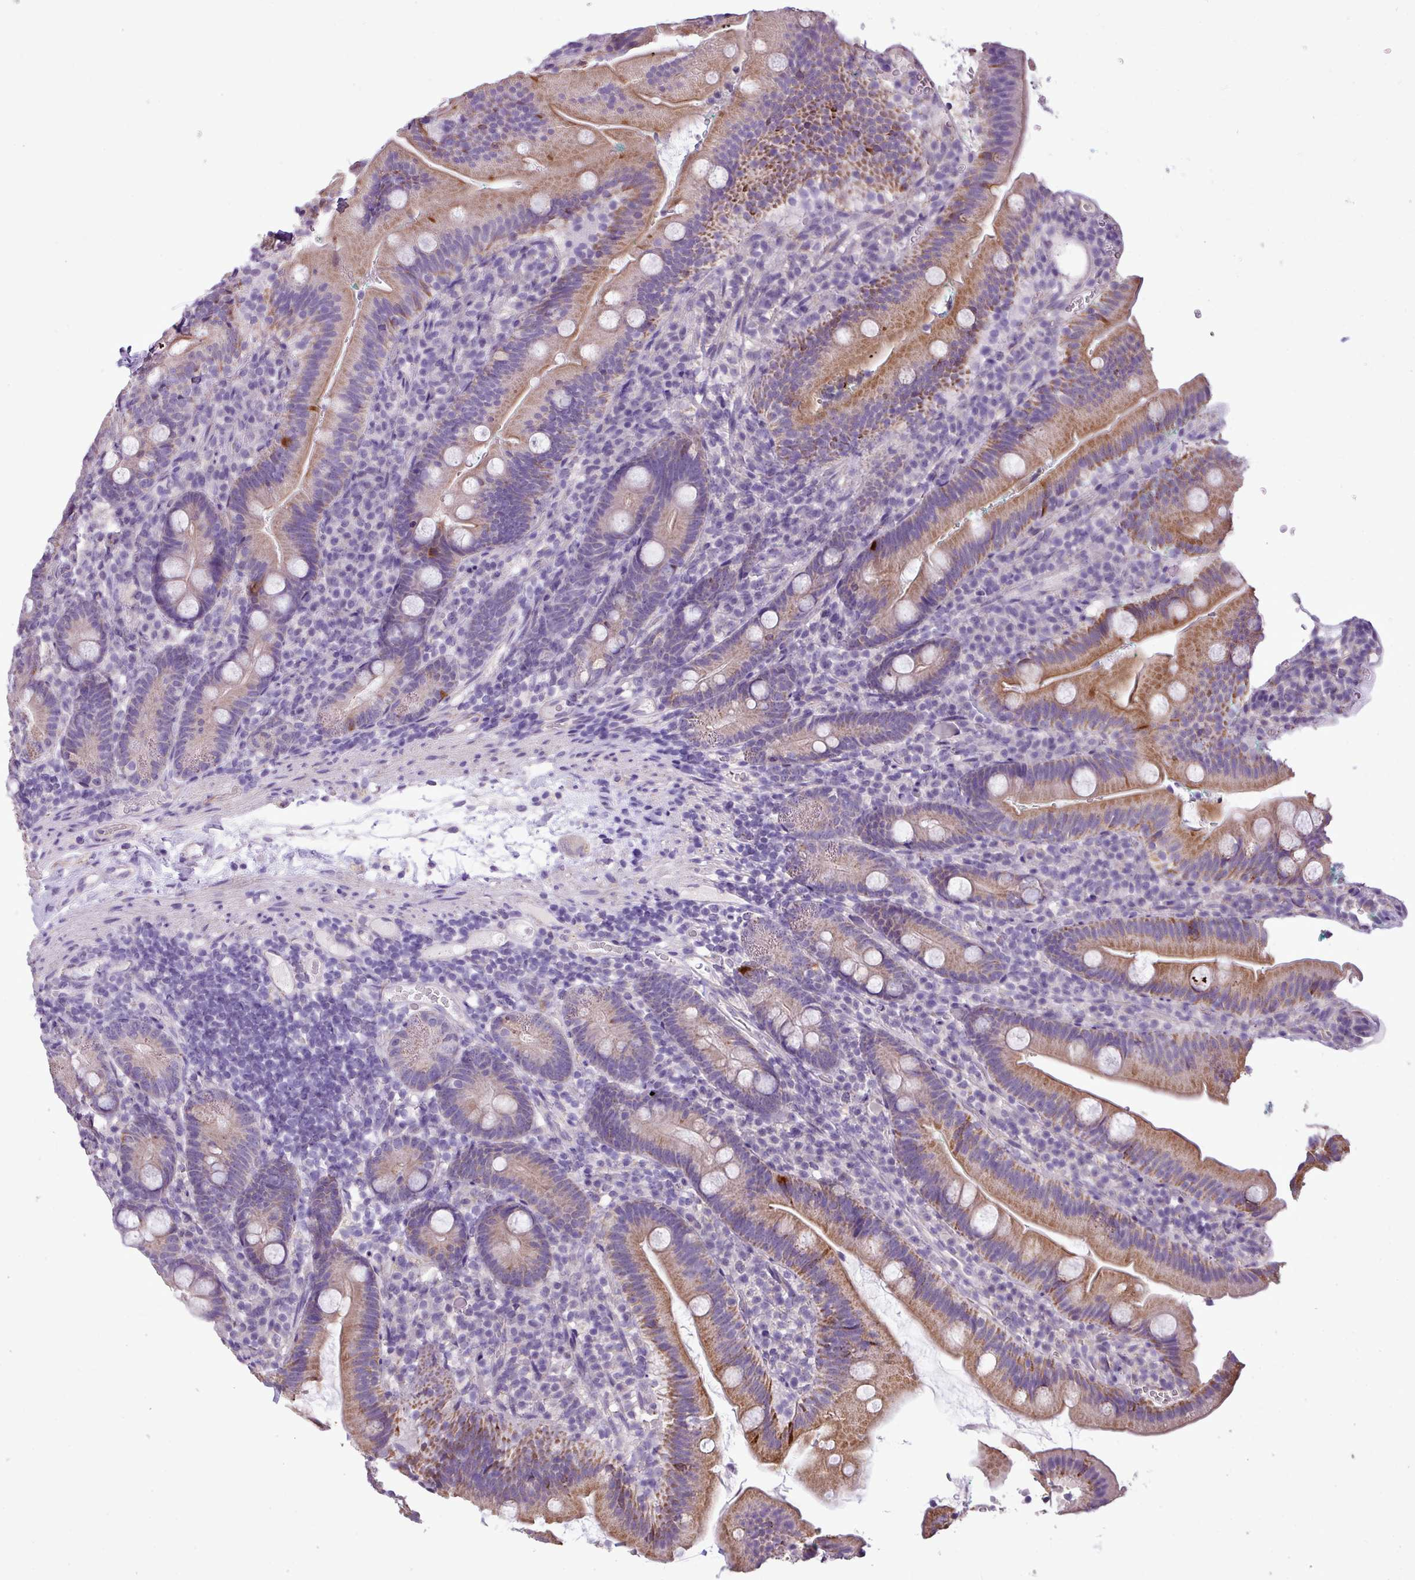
{"staining": {"intensity": "moderate", "quantity": "25%-75%", "location": "cytoplasmic/membranous"}, "tissue": "duodenum", "cell_type": "Glandular cells", "image_type": "normal", "snomed": [{"axis": "morphology", "description": "Normal tissue, NOS"}, {"axis": "topography", "description": "Duodenum"}], "caption": "A high-resolution micrograph shows immunohistochemistry (IHC) staining of benign duodenum, which exhibits moderate cytoplasmic/membranous expression in approximately 25%-75% of glandular cells.", "gene": "ALDH2", "patient": {"sex": "female", "age": 67}}